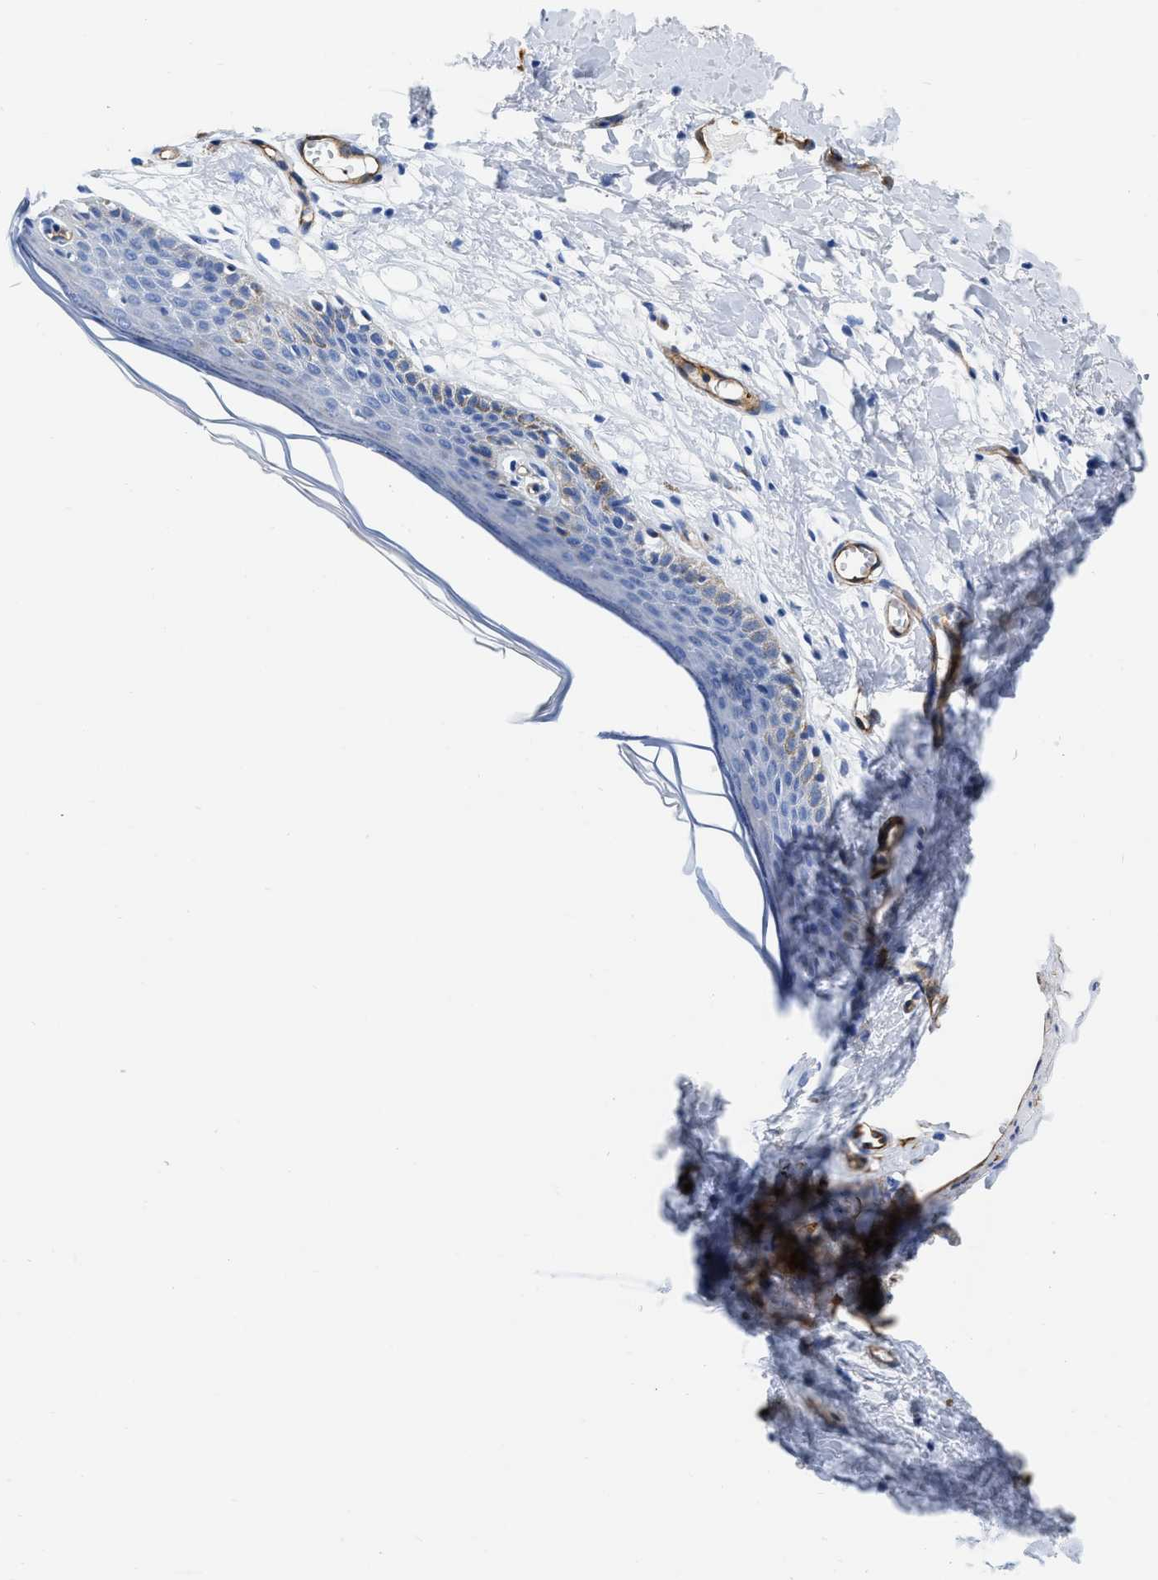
{"staining": {"intensity": "weak", "quantity": "<25%", "location": "cytoplasmic/membranous"}, "tissue": "skin", "cell_type": "Epidermal cells", "image_type": "normal", "snomed": [{"axis": "morphology", "description": "Normal tissue, NOS"}, {"axis": "topography", "description": "Vulva"}], "caption": "This is an immunohistochemistry micrograph of benign human skin. There is no staining in epidermal cells.", "gene": "TVP23B", "patient": {"sex": "female", "age": 54}}